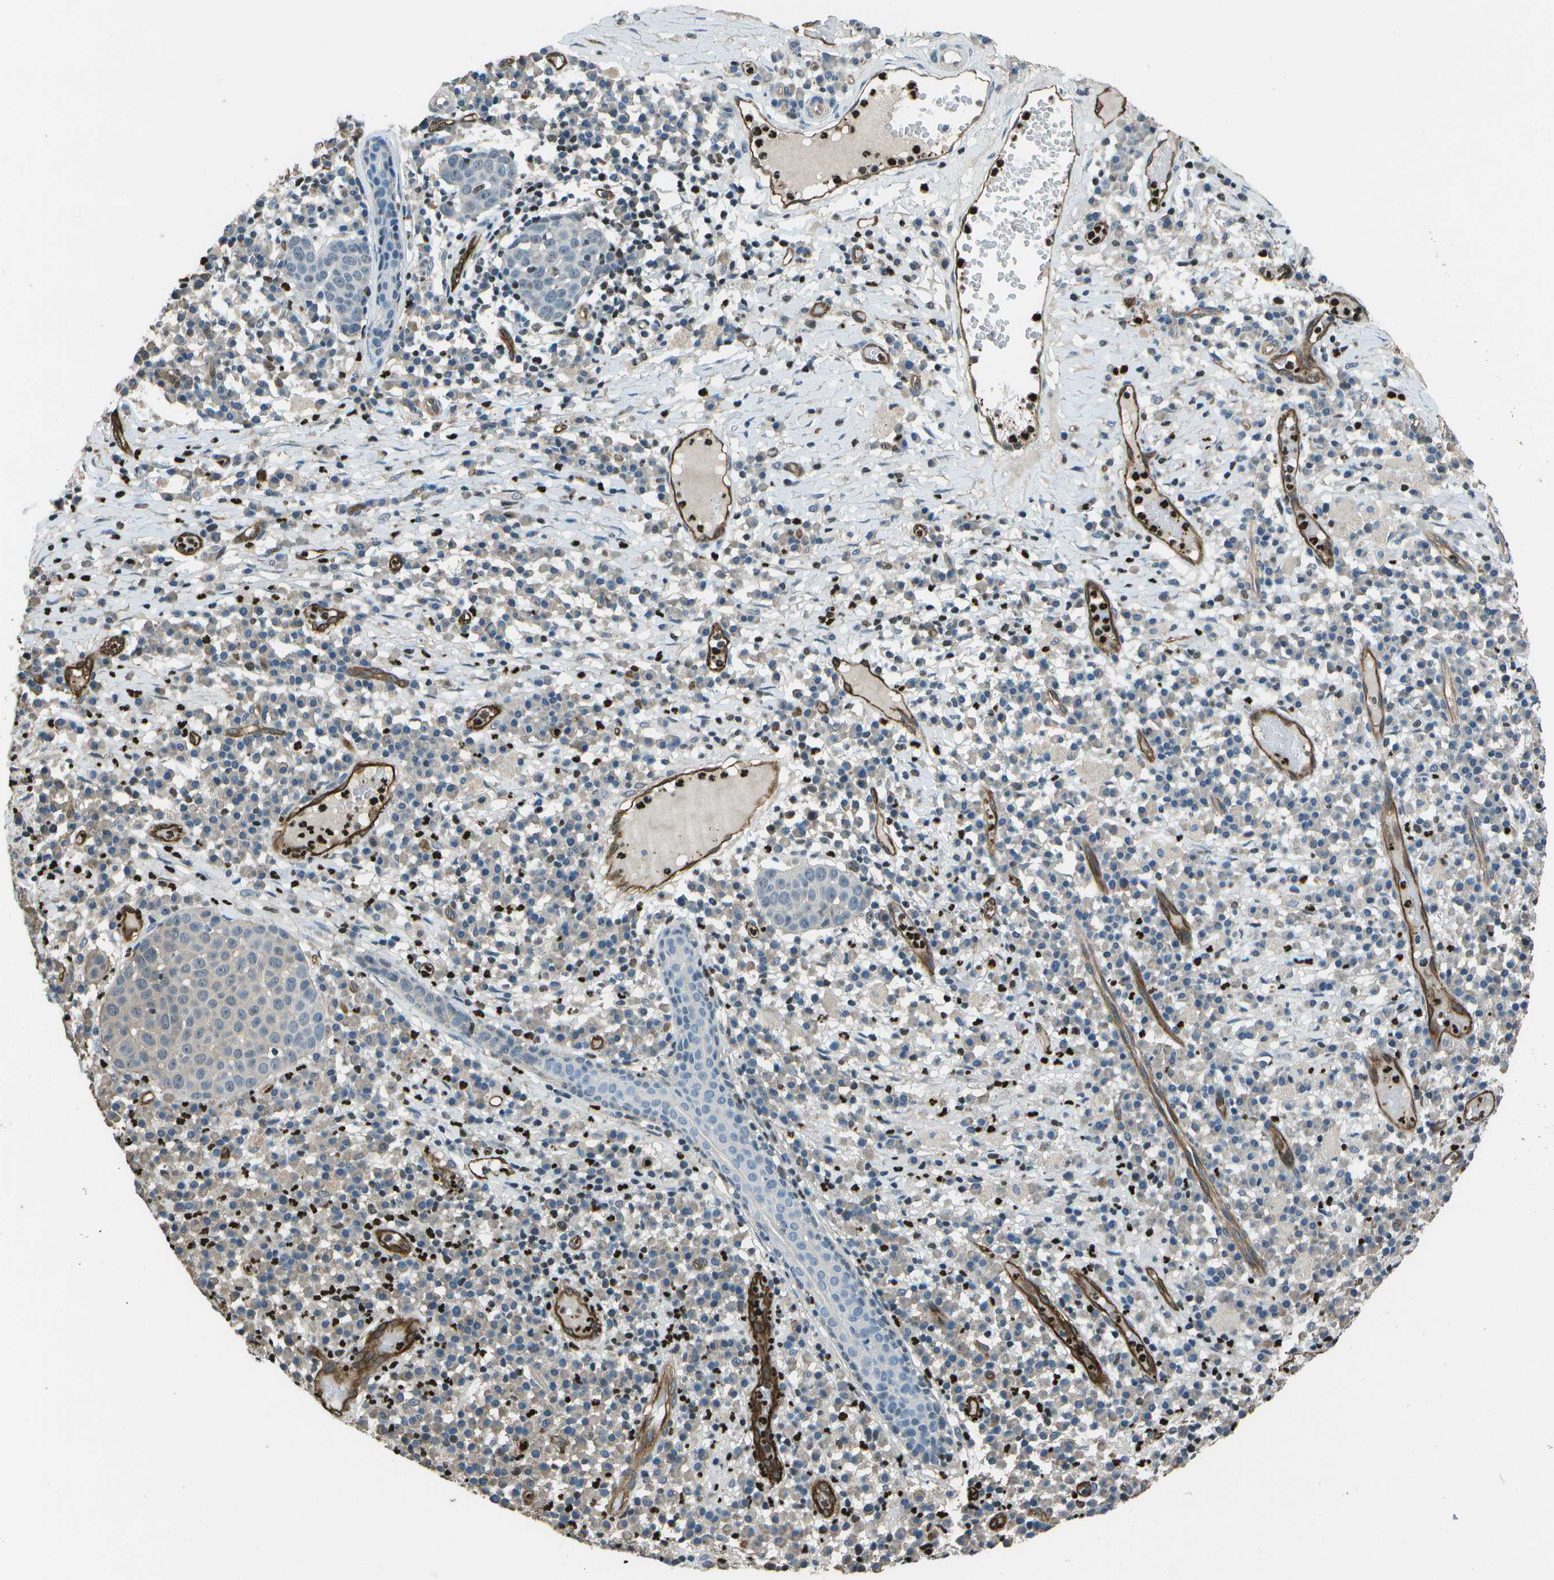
{"staining": {"intensity": "weak", "quantity": "<25%", "location": "cytoplasmic/membranous"}, "tissue": "skin cancer", "cell_type": "Tumor cells", "image_type": "cancer", "snomed": [{"axis": "morphology", "description": "Squamous cell carcinoma in situ, NOS"}, {"axis": "morphology", "description": "Squamous cell carcinoma, NOS"}, {"axis": "topography", "description": "Skin"}], "caption": "Immunohistochemical staining of skin squamous cell carcinoma in situ demonstrates no significant expression in tumor cells.", "gene": "PDLIM1", "patient": {"sex": "male", "age": 93}}